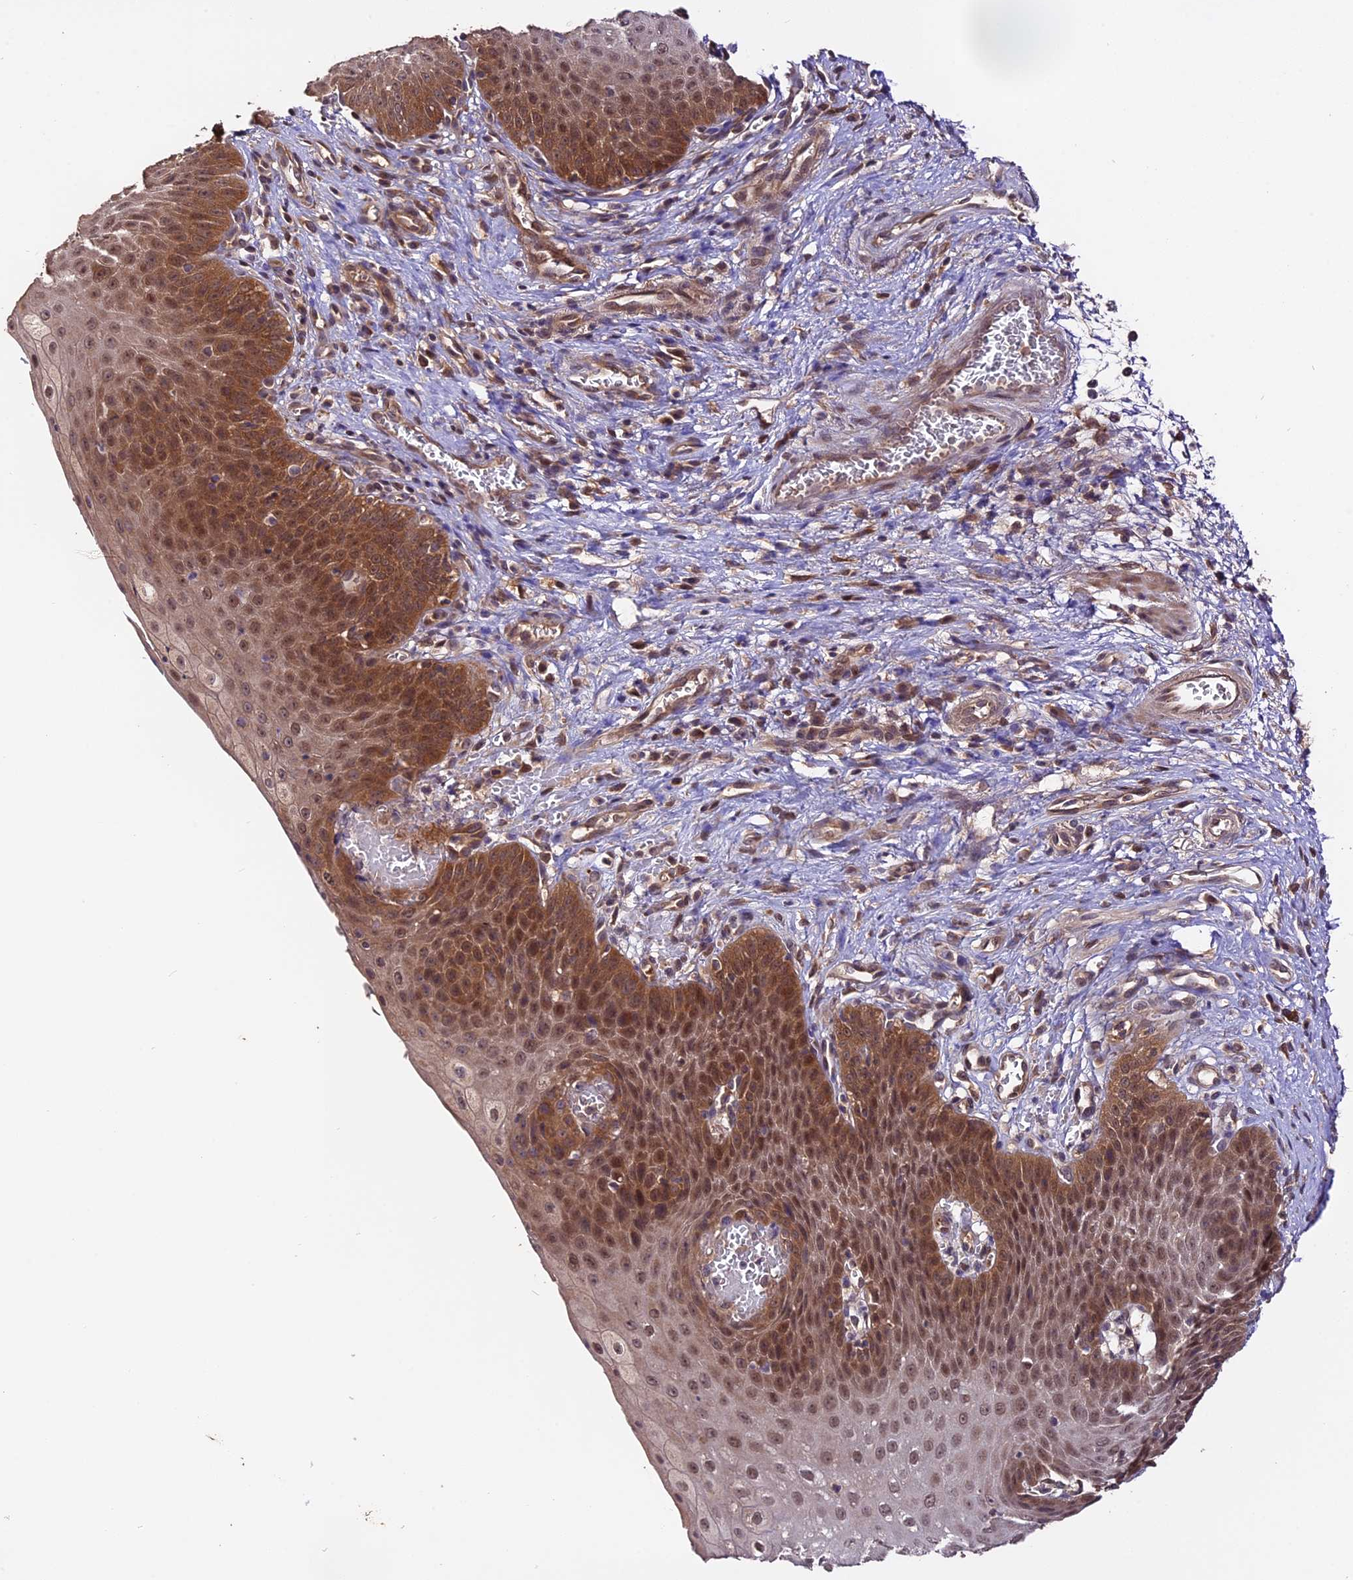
{"staining": {"intensity": "strong", "quantity": "25%-75%", "location": "cytoplasmic/membranous,nuclear"}, "tissue": "esophagus", "cell_type": "Squamous epithelial cells", "image_type": "normal", "snomed": [{"axis": "morphology", "description": "Normal tissue, NOS"}, {"axis": "topography", "description": "Esophagus"}], "caption": "Protein staining of unremarkable esophagus exhibits strong cytoplasmic/membranous,nuclear staining in approximately 25%-75% of squamous epithelial cells.", "gene": "TRMT1", "patient": {"sex": "male", "age": 71}}